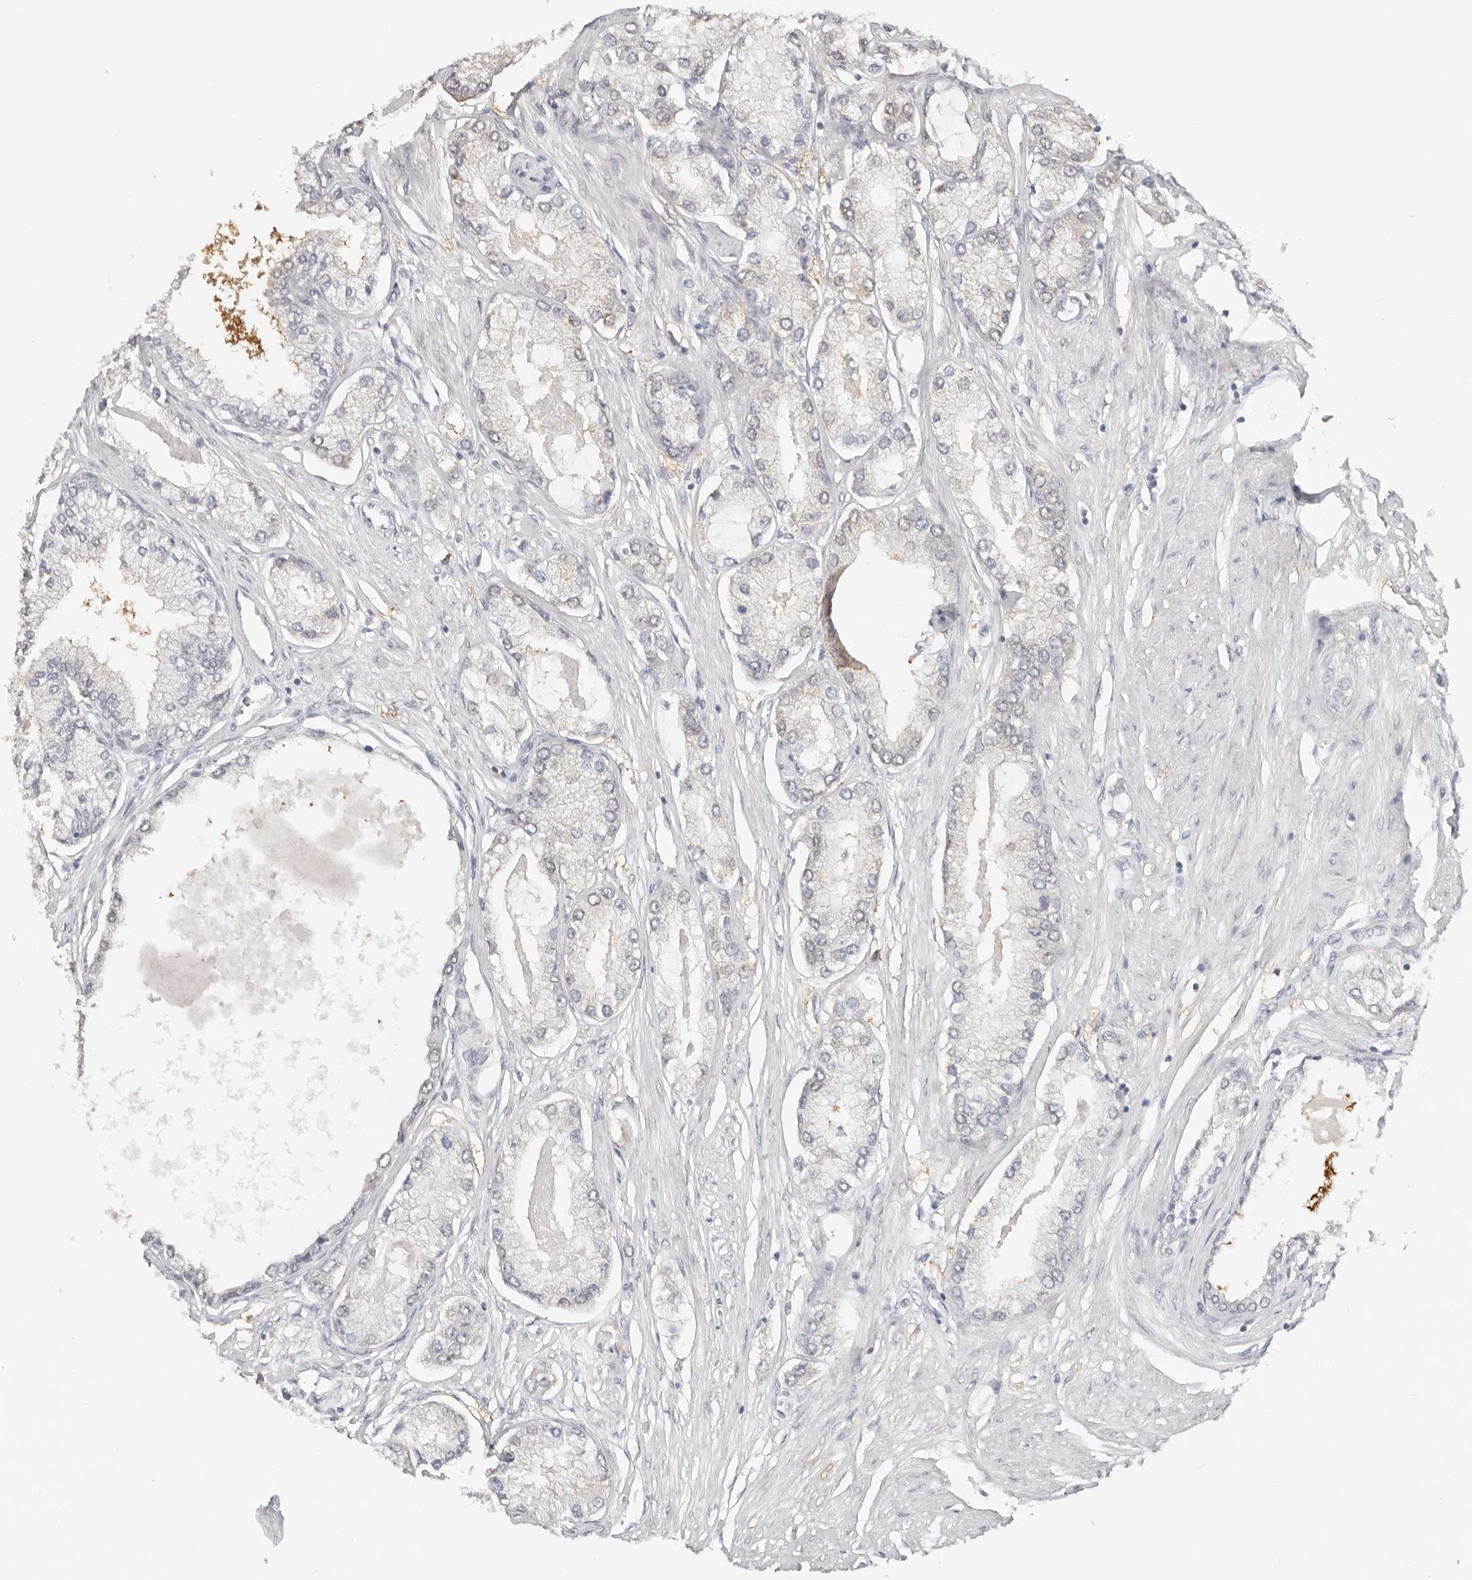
{"staining": {"intensity": "negative", "quantity": "none", "location": "none"}, "tissue": "prostate cancer", "cell_type": "Tumor cells", "image_type": "cancer", "snomed": [{"axis": "morphology", "description": "Adenocarcinoma, Low grade"}, {"axis": "topography", "description": "Prostate"}], "caption": "A histopathology image of human adenocarcinoma (low-grade) (prostate) is negative for staining in tumor cells.", "gene": "LARP7", "patient": {"sex": "male", "age": 62}}